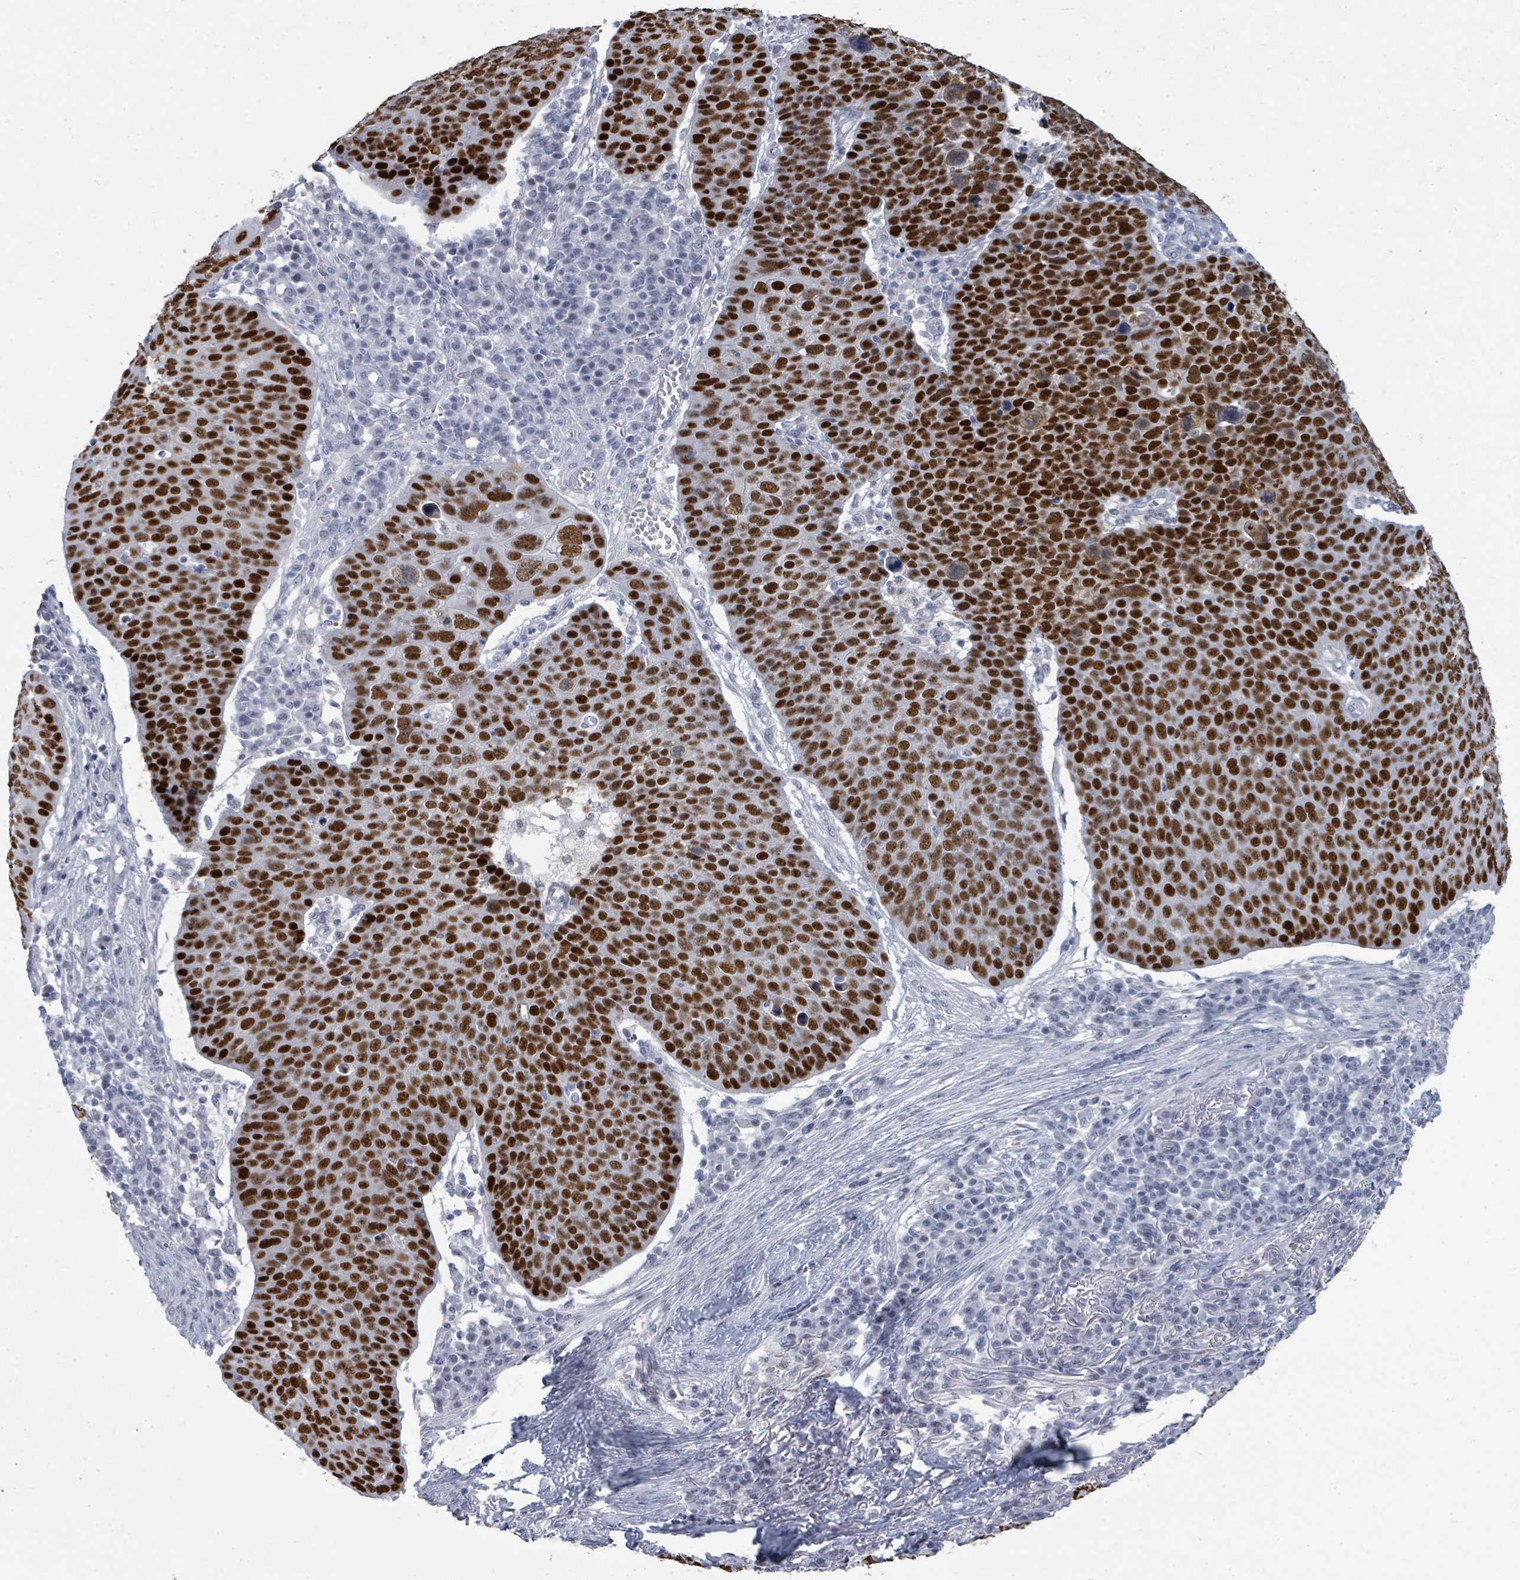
{"staining": {"intensity": "strong", "quantity": ">75%", "location": "nuclear"}, "tissue": "skin cancer", "cell_type": "Tumor cells", "image_type": "cancer", "snomed": [{"axis": "morphology", "description": "Squamous cell carcinoma, NOS"}, {"axis": "topography", "description": "Skin"}], "caption": "Squamous cell carcinoma (skin) stained for a protein (brown) demonstrates strong nuclear positive staining in approximately >75% of tumor cells.", "gene": "CT45A5", "patient": {"sex": "male", "age": 71}}